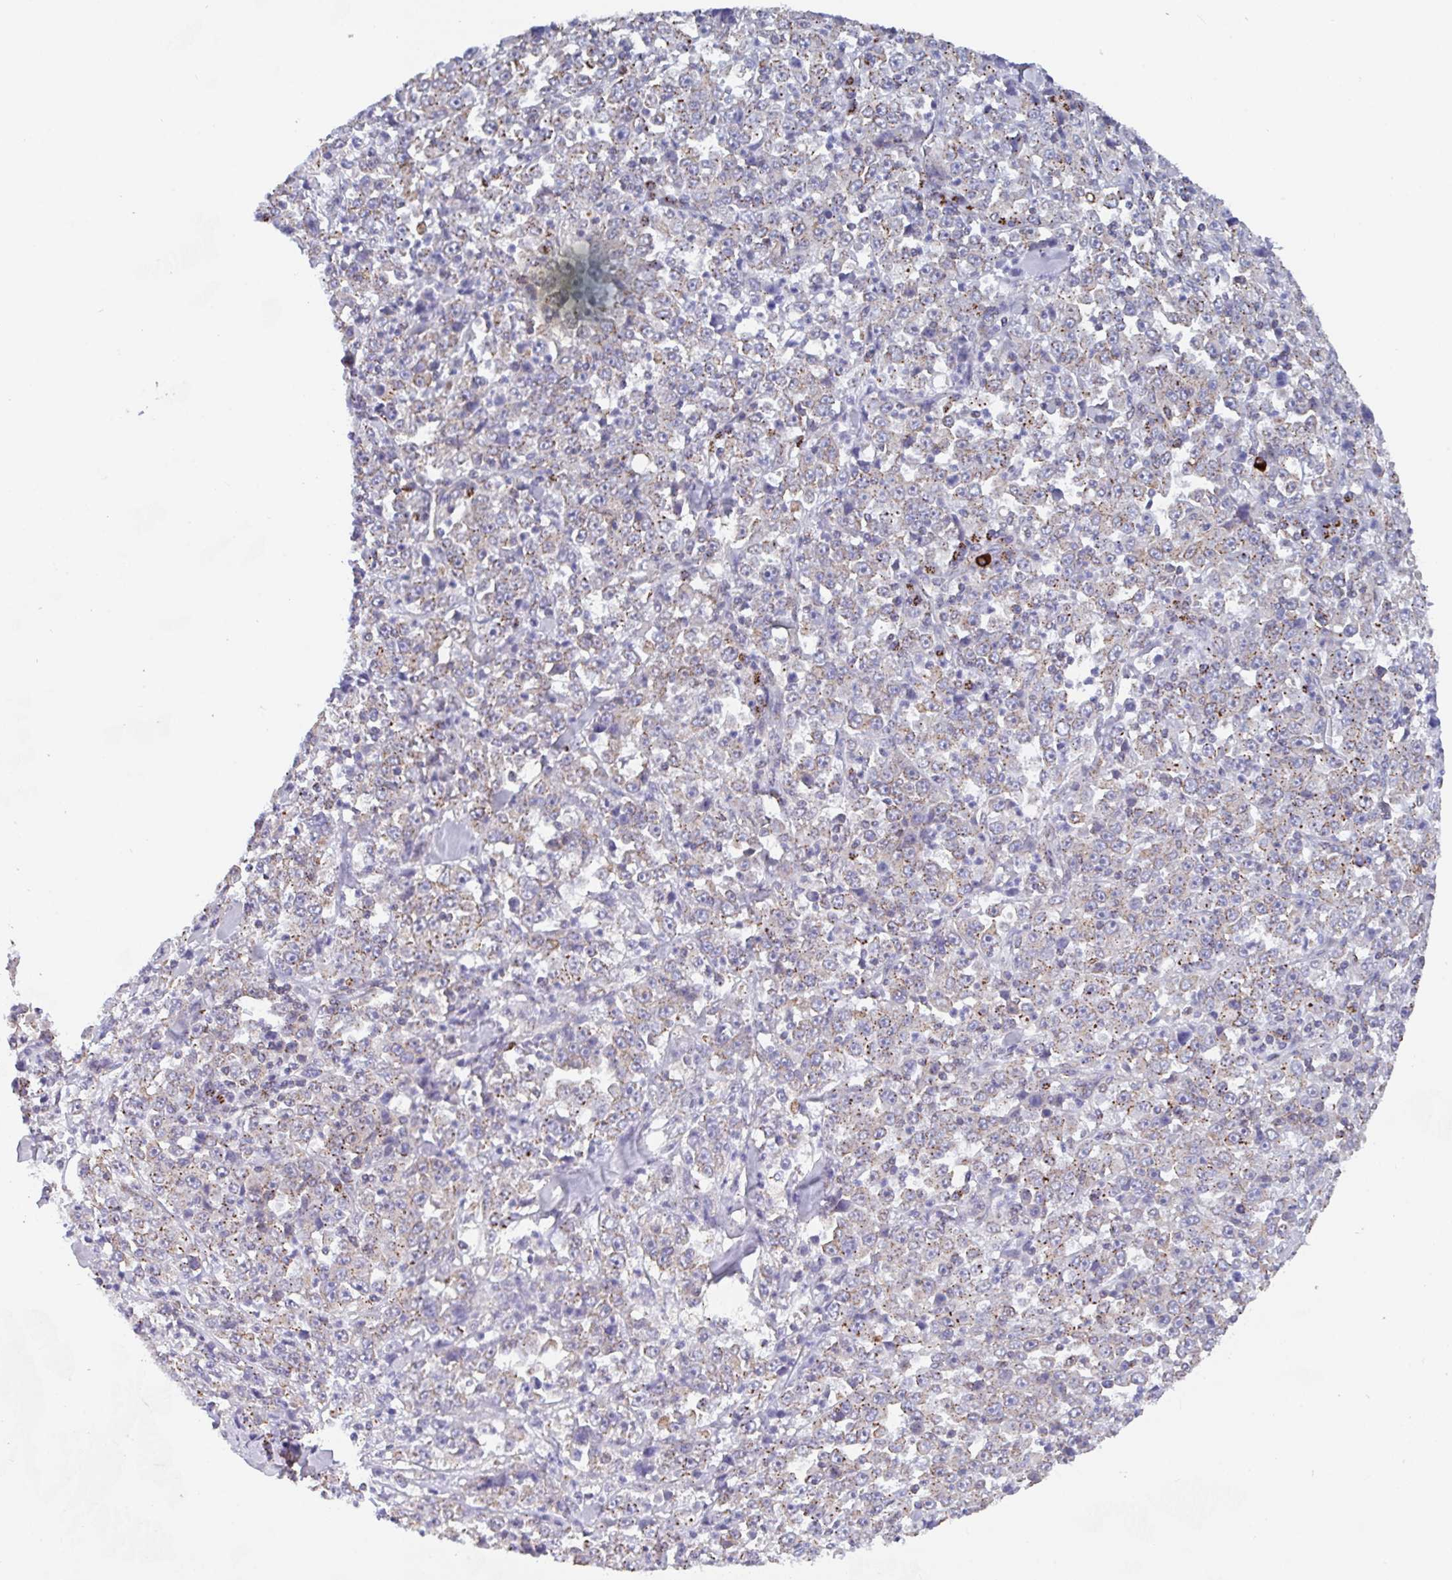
{"staining": {"intensity": "moderate", "quantity": "25%-75%", "location": "cytoplasmic/membranous"}, "tissue": "stomach cancer", "cell_type": "Tumor cells", "image_type": "cancer", "snomed": [{"axis": "morphology", "description": "Normal tissue, NOS"}, {"axis": "morphology", "description": "Adenocarcinoma, NOS"}, {"axis": "topography", "description": "Stomach, upper"}, {"axis": "topography", "description": "Stomach"}], "caption": "Tumor cells reveal medium levels of moderate cytoplasmic/membranous staining in approximately 25%-75% of cells in human stomach cancer (adenocarcinoma). The staining is performed using DAB brown chromogen to label protein expression. The nuclei are counter-stained blue using hematoxylin.", "gene": "PROSER3", "patient": {"sex": "male", "age": 59}}